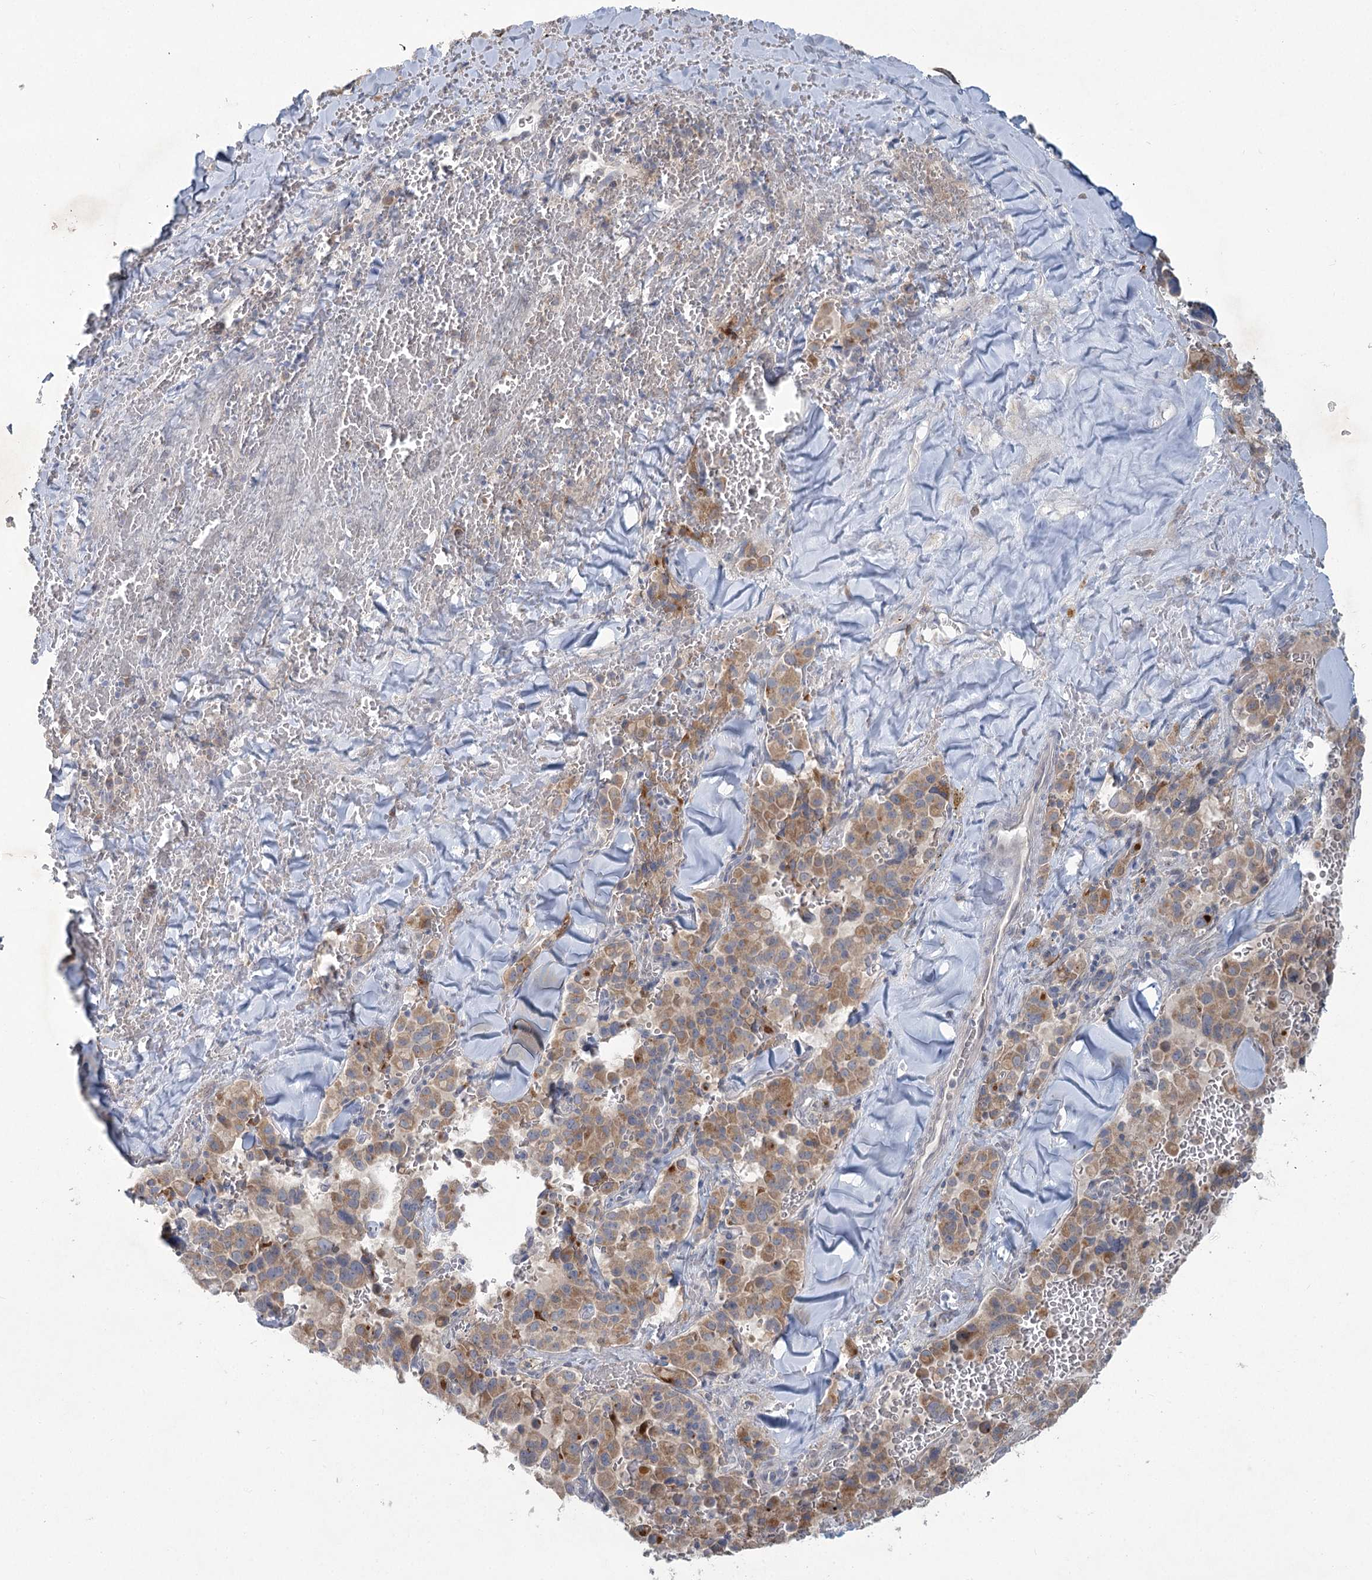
{"staining": {"intensity": "moderate", "quantity": "25%-75%", "location": "cytoplasmic/membranous"}, "tissue": "pancreatic cancer", "cell_type": "Tumor cells", "image_type": "cancer", "snomed": [{"axis": "morphology", "description": "Adenocarcinoma, NOS"}, {"axis": "topography", "description": "Pancreas"}], "caption": "Human pancreatic cancer (adenocarcinoma) stained with a protein marker demonstrates moderate staining in tumor cells.", "gene": "PLA2G12A", "patient": {"sex": "male", "age": 65}}